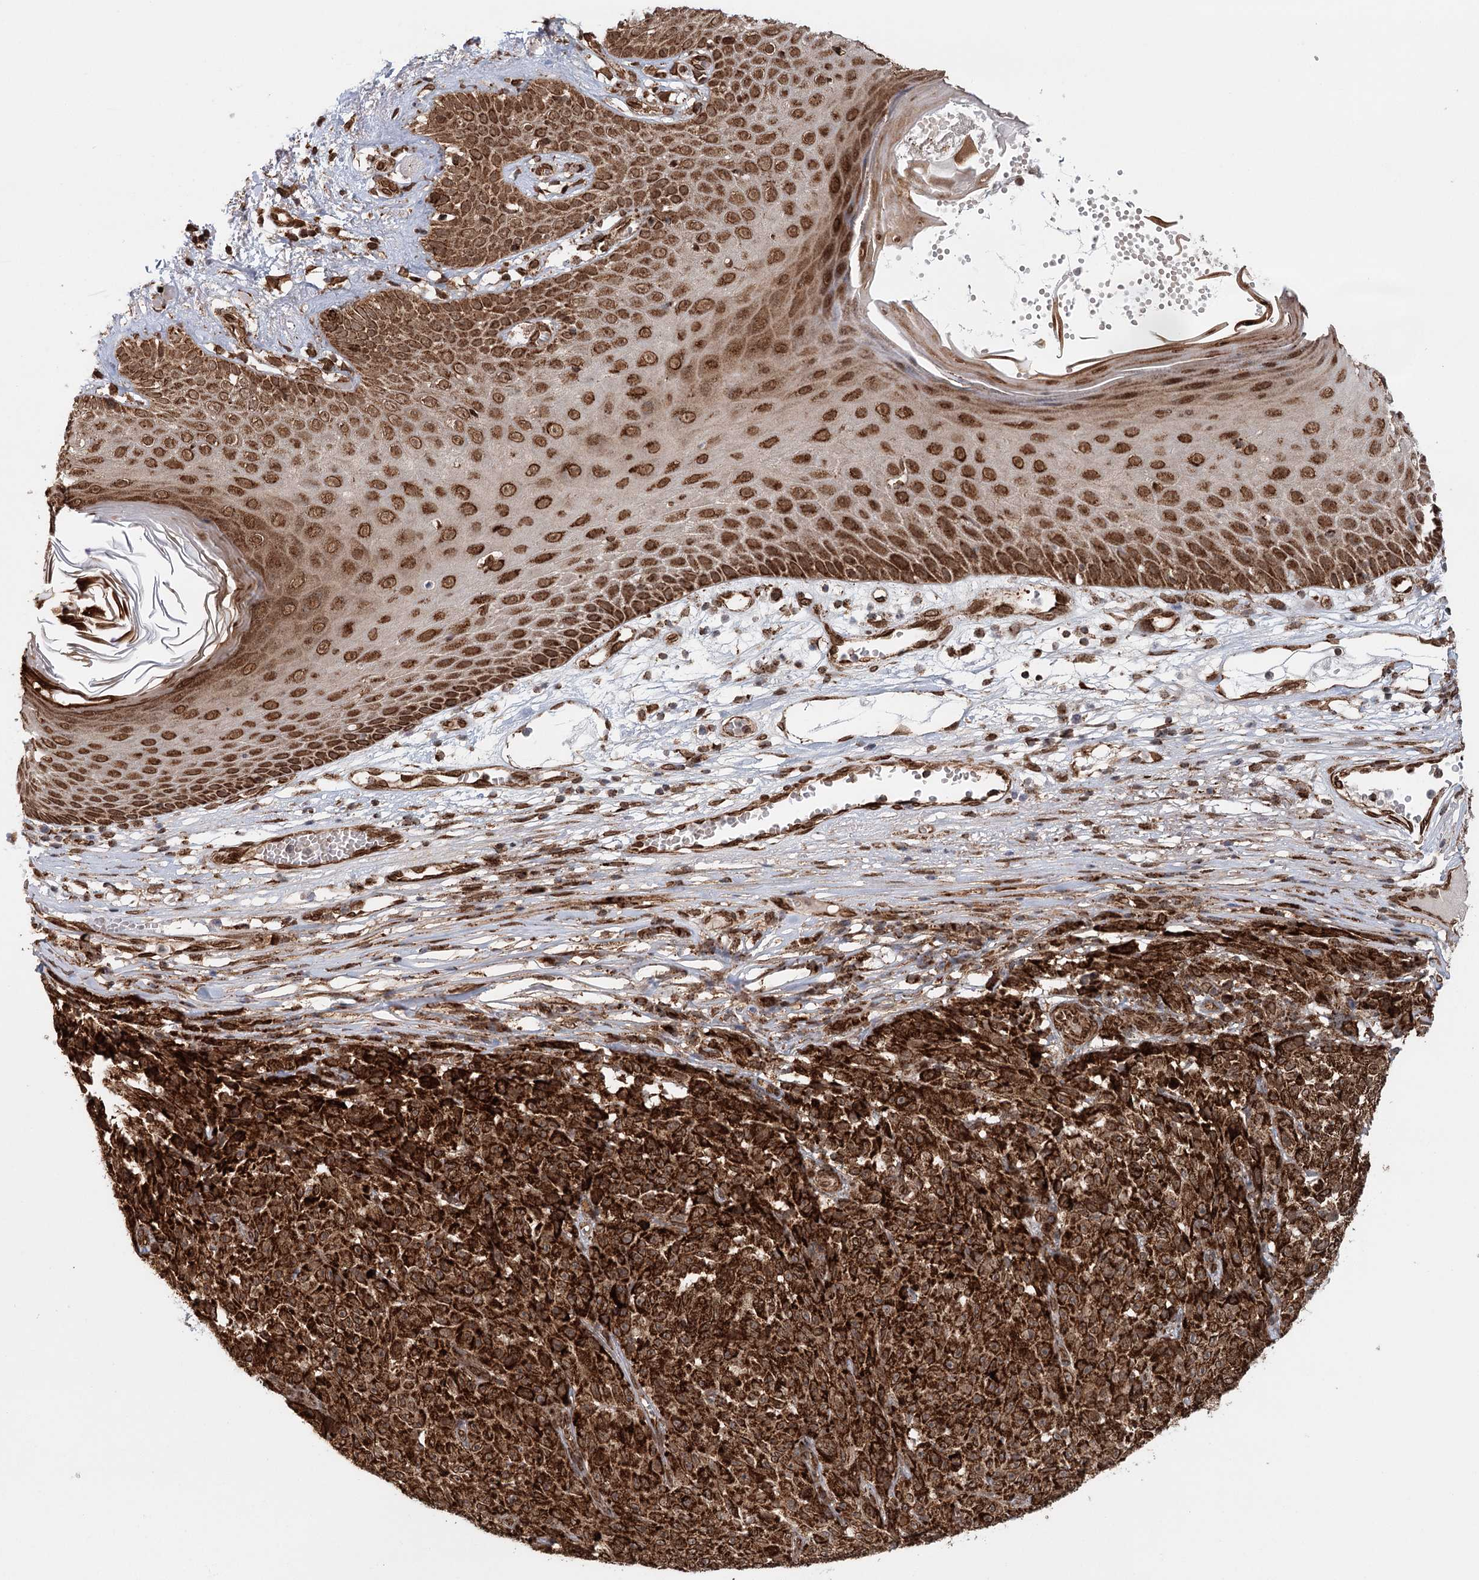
{"staining": {"intensity": "strong", "quantity": ">75%", "location": "cytoplasmic/membranous"}, "tissue": "melanoma", "cell_type": "Tumor cells", "image_type": "cancer", "snomed": [{"axis": "morphology", "description": "Malignant melanoma, NOS"}, {"axis": "topography", "description": "Skin"}], "caption": "Malignant melanoma stained for a protein displays strong cytoplasmic/membranous positivity in tumor cells. (IHC, brightfield microscopy, high magnification).", "gene": "BCKDHA", "patient": {"sex": "female", "age": 82}}